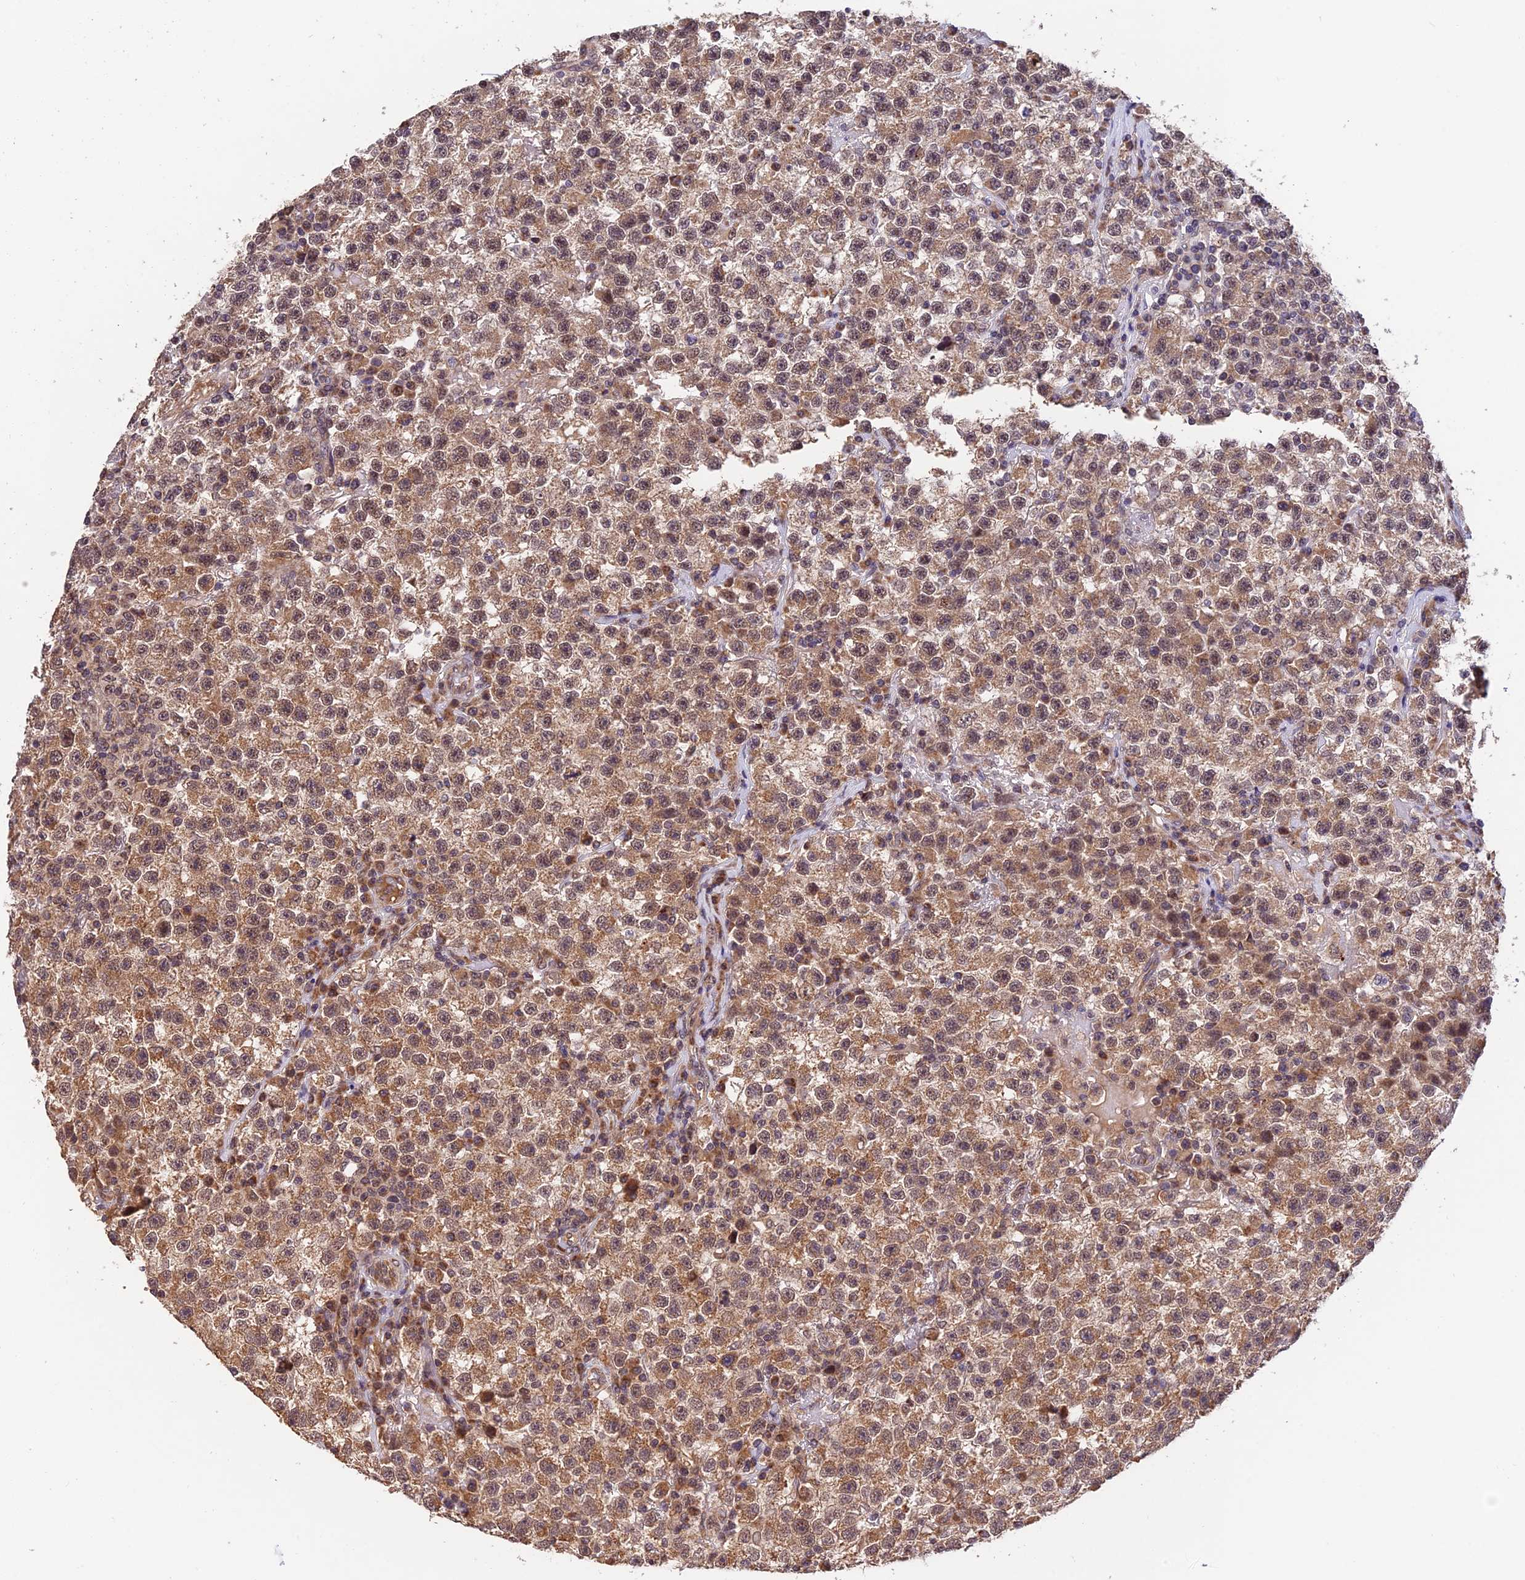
{"staining": {"intensity": "moderate", "quantity": "25%-75%", "location": "cytoplasmic/membranous,nuclear"}, "tissue": "testis cancer", "cell_type": "Tumor cells", "image_type": "cancer", "snomed": [{"axis": "morphology", "description": "Seminoma, NOS"}, {"axis": "topography", "description": "Testis"}], "caption": "Tumor cells exhibit medium levels of moderate cytoplasmic/membranous and nuclear staining in about 25%-75% of cells in testis seminoma.", "gene": "MNS1", "patient": {"sex": "male", "age": 22}}